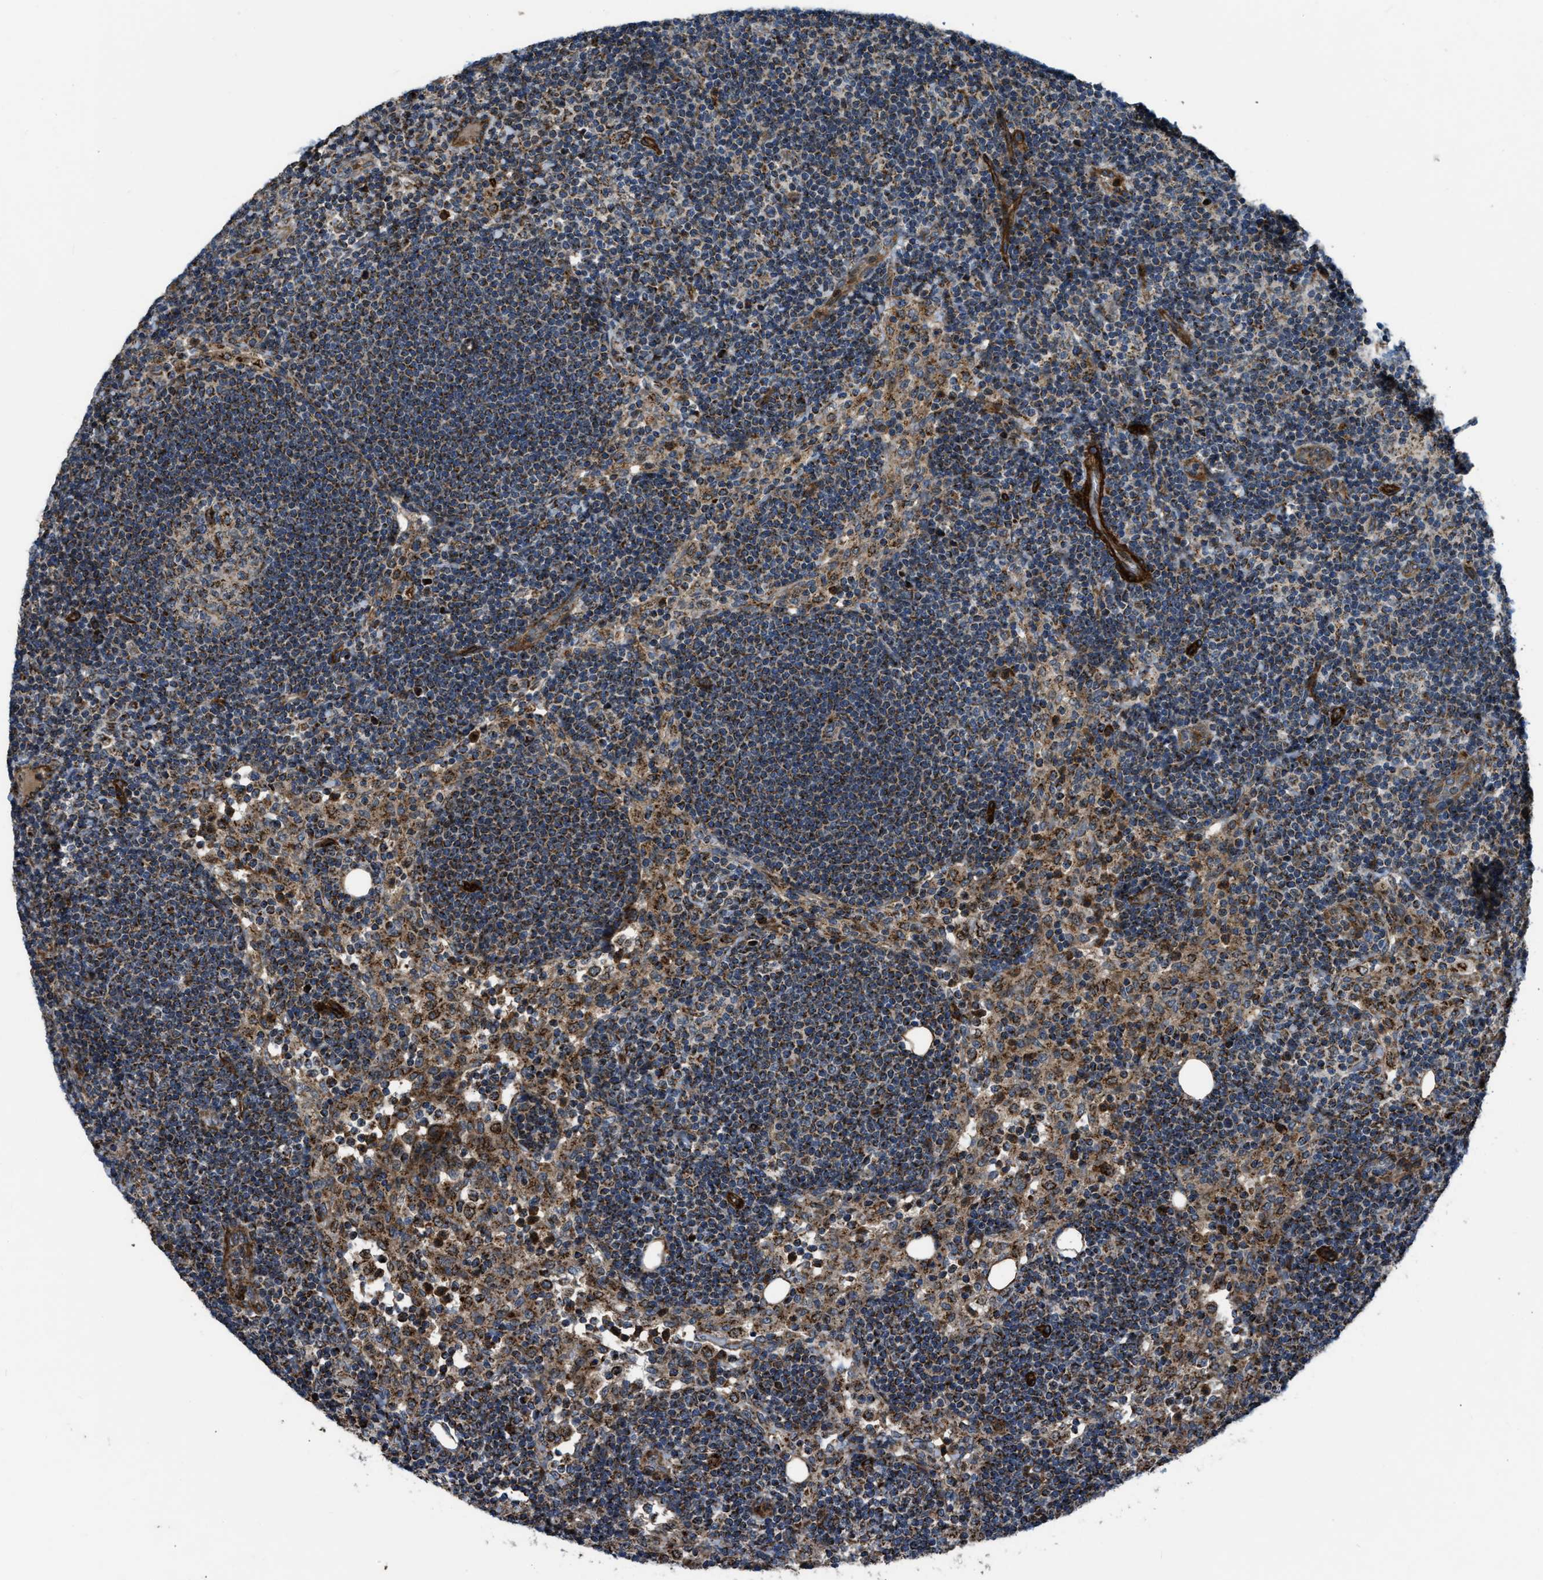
{"staining": {"intensity": "moderate", "quantity": ">75%", "location": "cytoplasmic/membranous"}, "tissue": "lymph node", "cell_type": "Germinal center cells", "image_type": "normal", "snomed": [{"axis": "morphology", "description": "Normal tissue, NOS"}, {"axis": "morphology", "description": "Carcinoid, malignant, NOS"}, {"axis": "topography", "description": "Lymph node"}], "caption": "This micrograph demonstrates immunohistochemistry staining of benign human lymph node, with medium moderate cytoplasmic/membranous positivity in about >75% of germinal center cells.", "gene": "GSDME", "patient": {"sex": "male", "age": 47}}